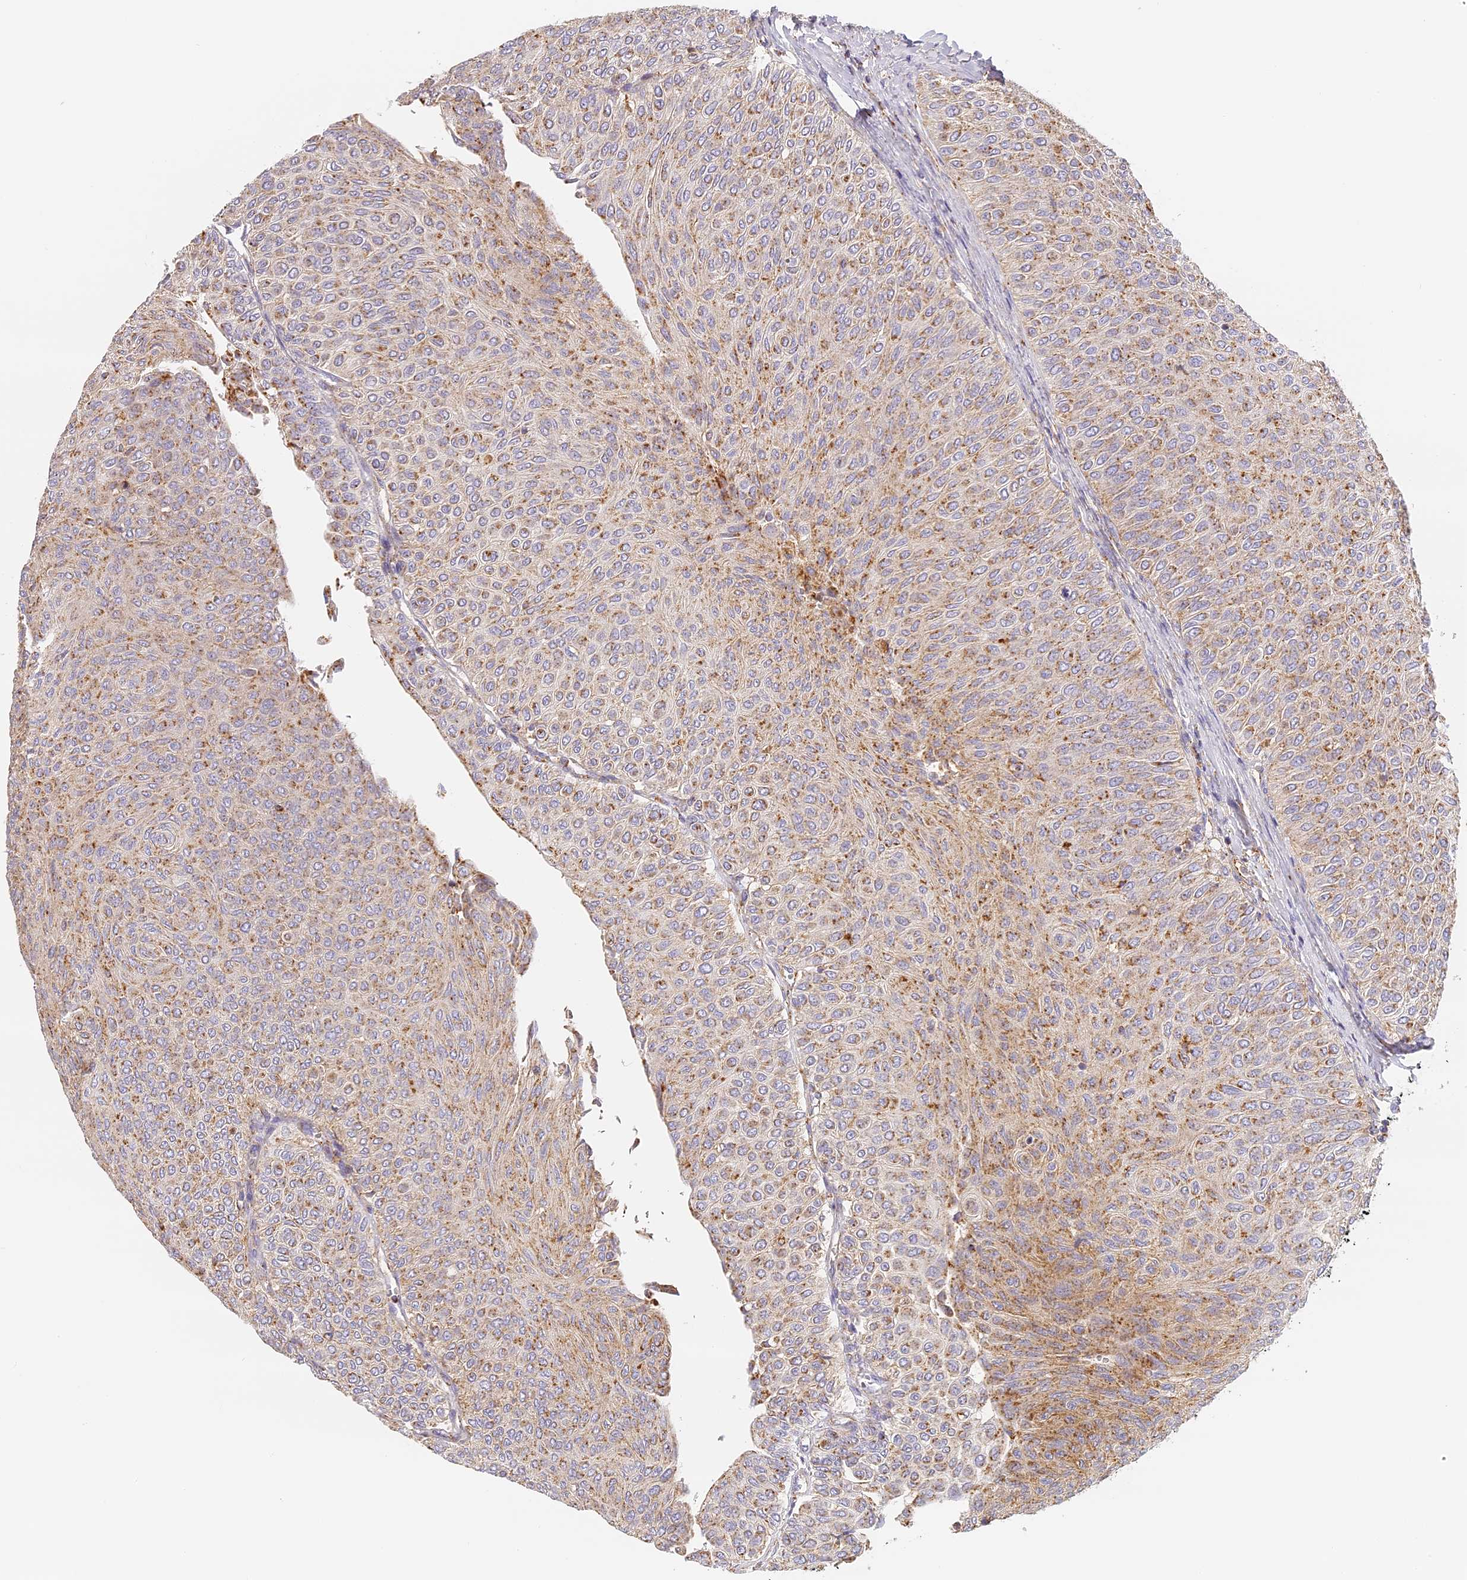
{"staining": {"intensity": "moderate", "quantity": ">75%", "location": "cytoplasmic/membranous"}, "tissue": "urothelial cancer", "cell_type": "Tumor cells", "image_type": "cancer", "snomed": [{"axis": "morphology", "description": "Urothelial carcinoma, Low grade"}, {"axis": "topography", "description": "Urinary bladder"}], "caption": "Immunohistochemistry (DAB) staining of human urothelial cancer displays moderate cytoplasmic/membranous protein positivity in approximately >75% of tumor cells. (DAB (3,3'-diaminobenzidine) = brown stain, brightfield microscopy at high magnification).", "gene": "LAMP2", "patient": {"sex": "male", "age": 78}}